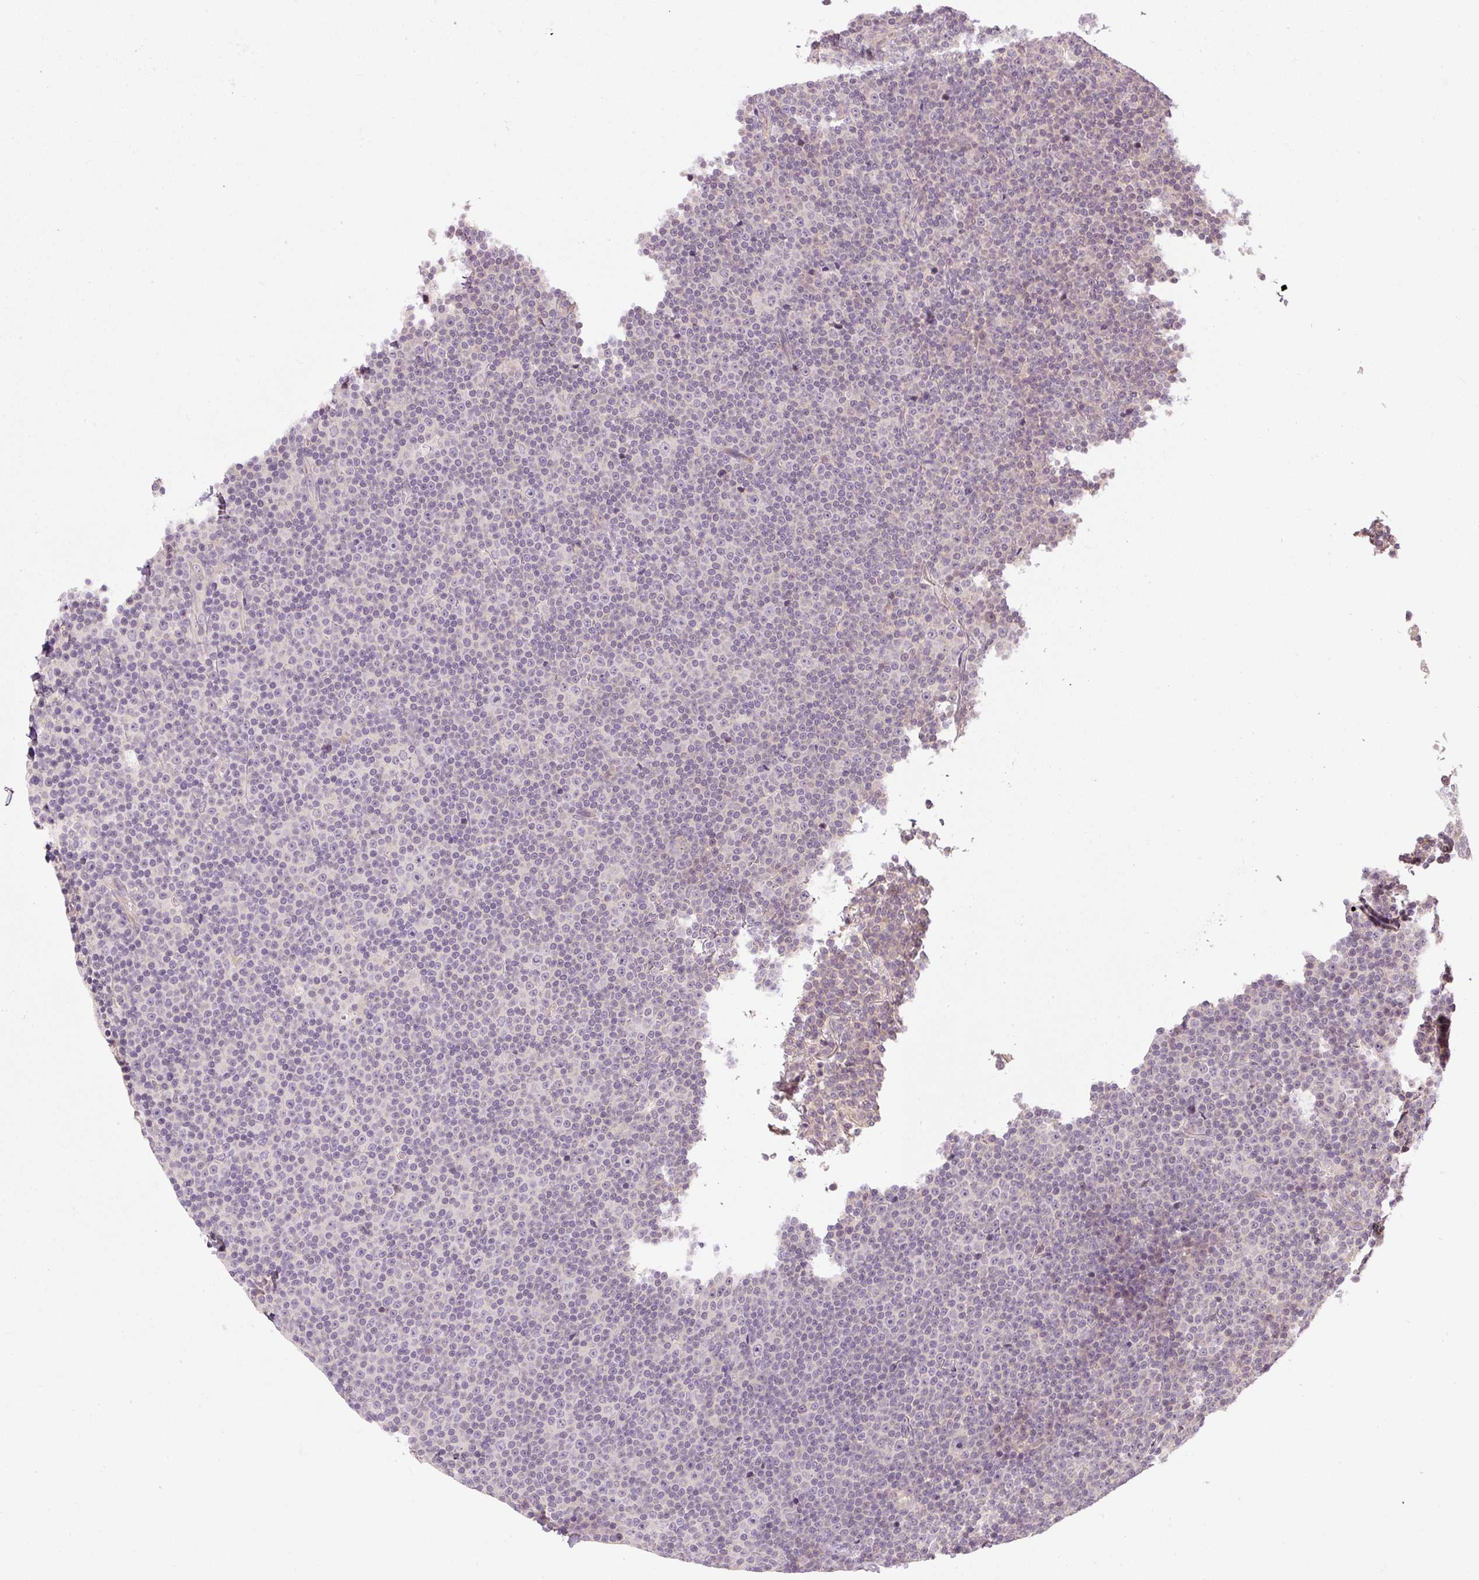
{"staining": {"intensity": "negative", "quantity": "none", "location": "none"}, "tissue": "lymphoma", "cell_type": "Tumor cells", "image_type": "cancer", "snomed": [{"axis": "morphology", "description": "Malignant lymphoma, non-Hodgkin's type, Low grade"}, {"axis": "topography", "description": "Lymph node"}], "caption": "Immunohistochemistry micrograph of human low-grade malignant lymphoma, non-Hodgkin's type stained for a protein (brown), which reveals no expression in tumor cells.", "gene": "CTTNBP2", "patient": {"sex": "female", "age": 67}}